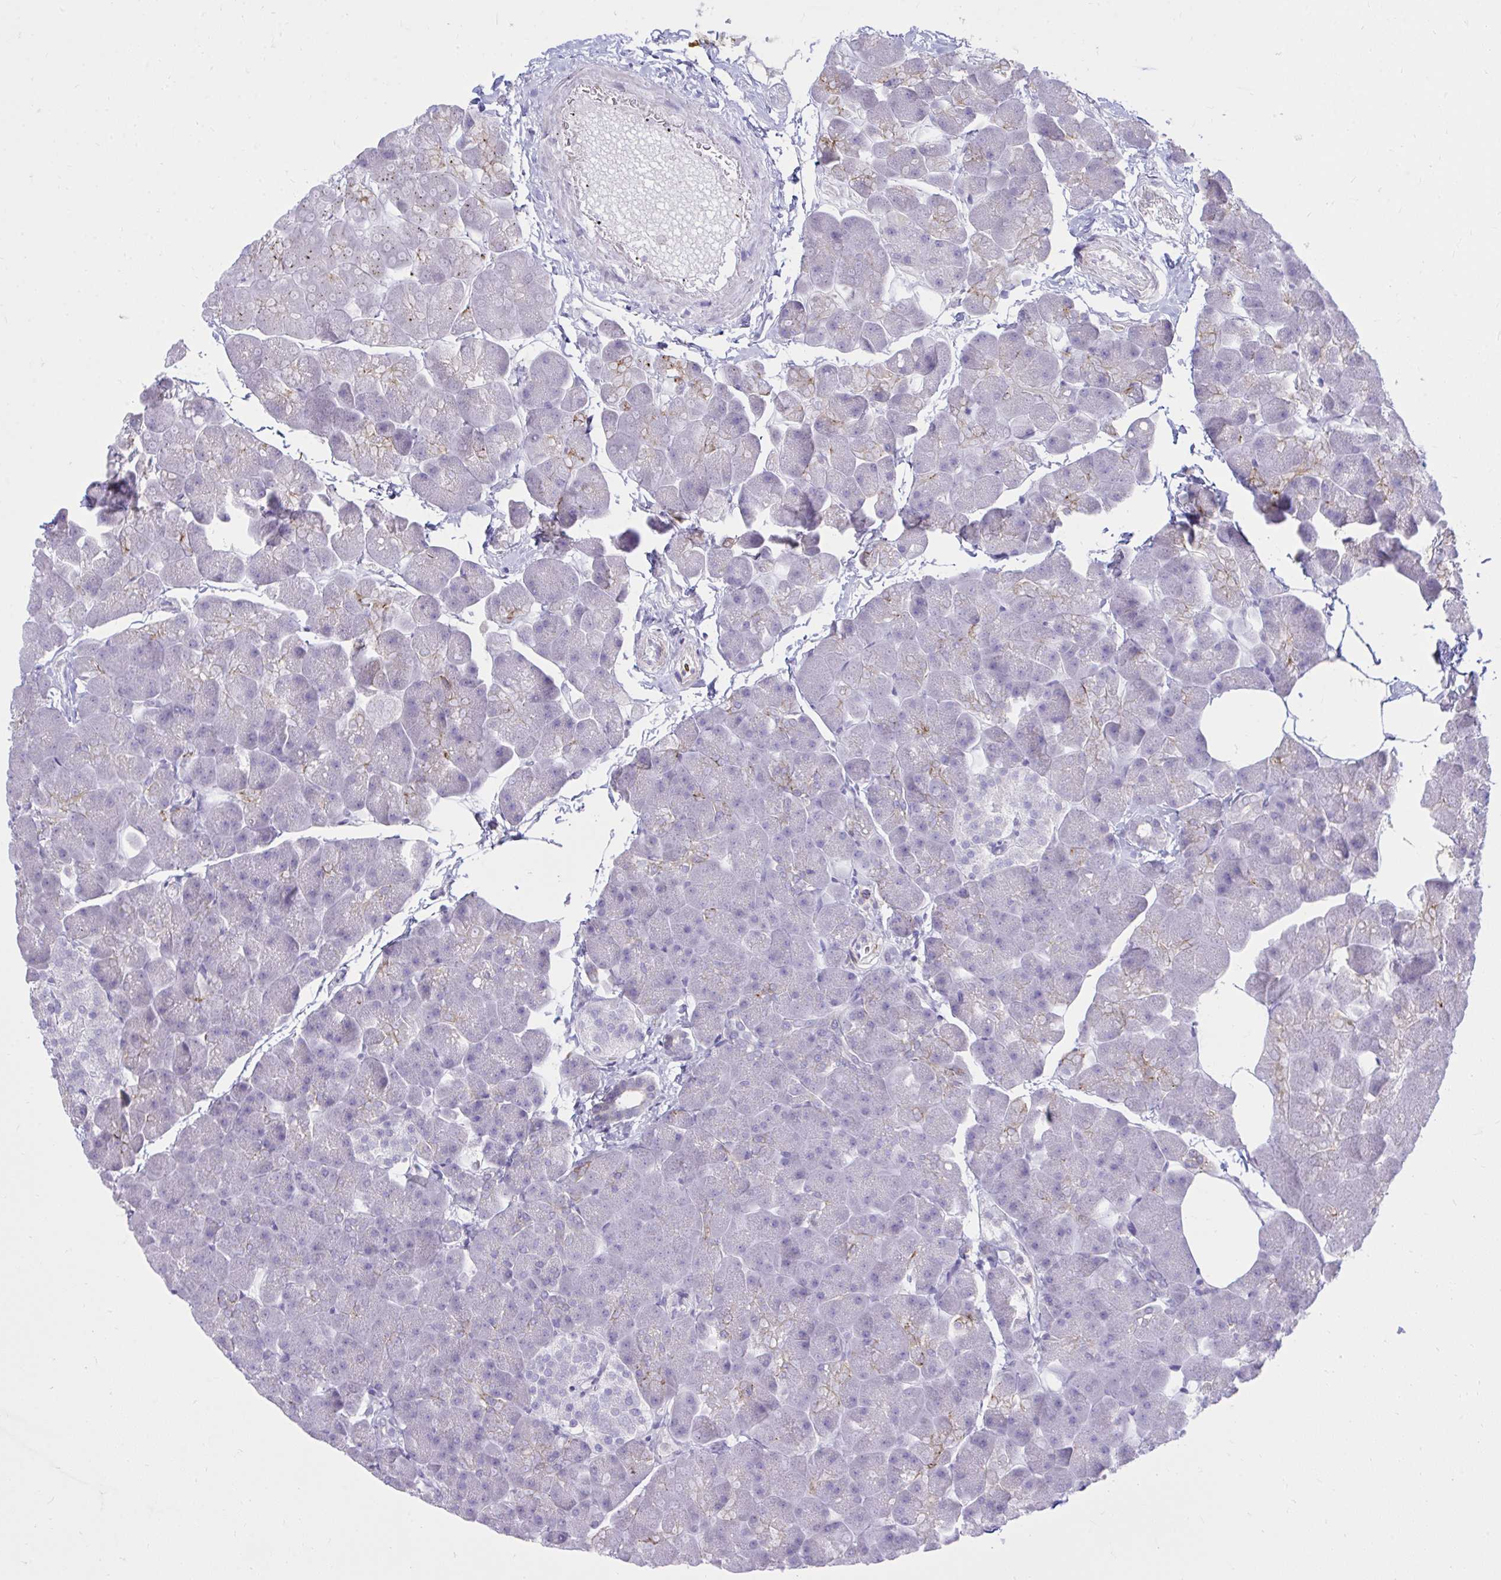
{"staining": {"intensity": "negative", "quantity": "none", "location": "none"}, "tissue": "pancreas", "cell_type": "Exocrine glandular cells", "image_type": "normal", "snomed": [{"axis": "morphology", "description": "Normal tissue, NOS"}, {"axis": "topography", "description": "Pancreas"}], "caption": "An immunohistochemistry (IHC) photomicrograph of normal pancreas is shown. There is no staining in exocrine glandular cells of pancreas. Nuclei are stained in blue.", "gene": "PLEKHH1", "patient": {"sex": "male", "age": 35}}